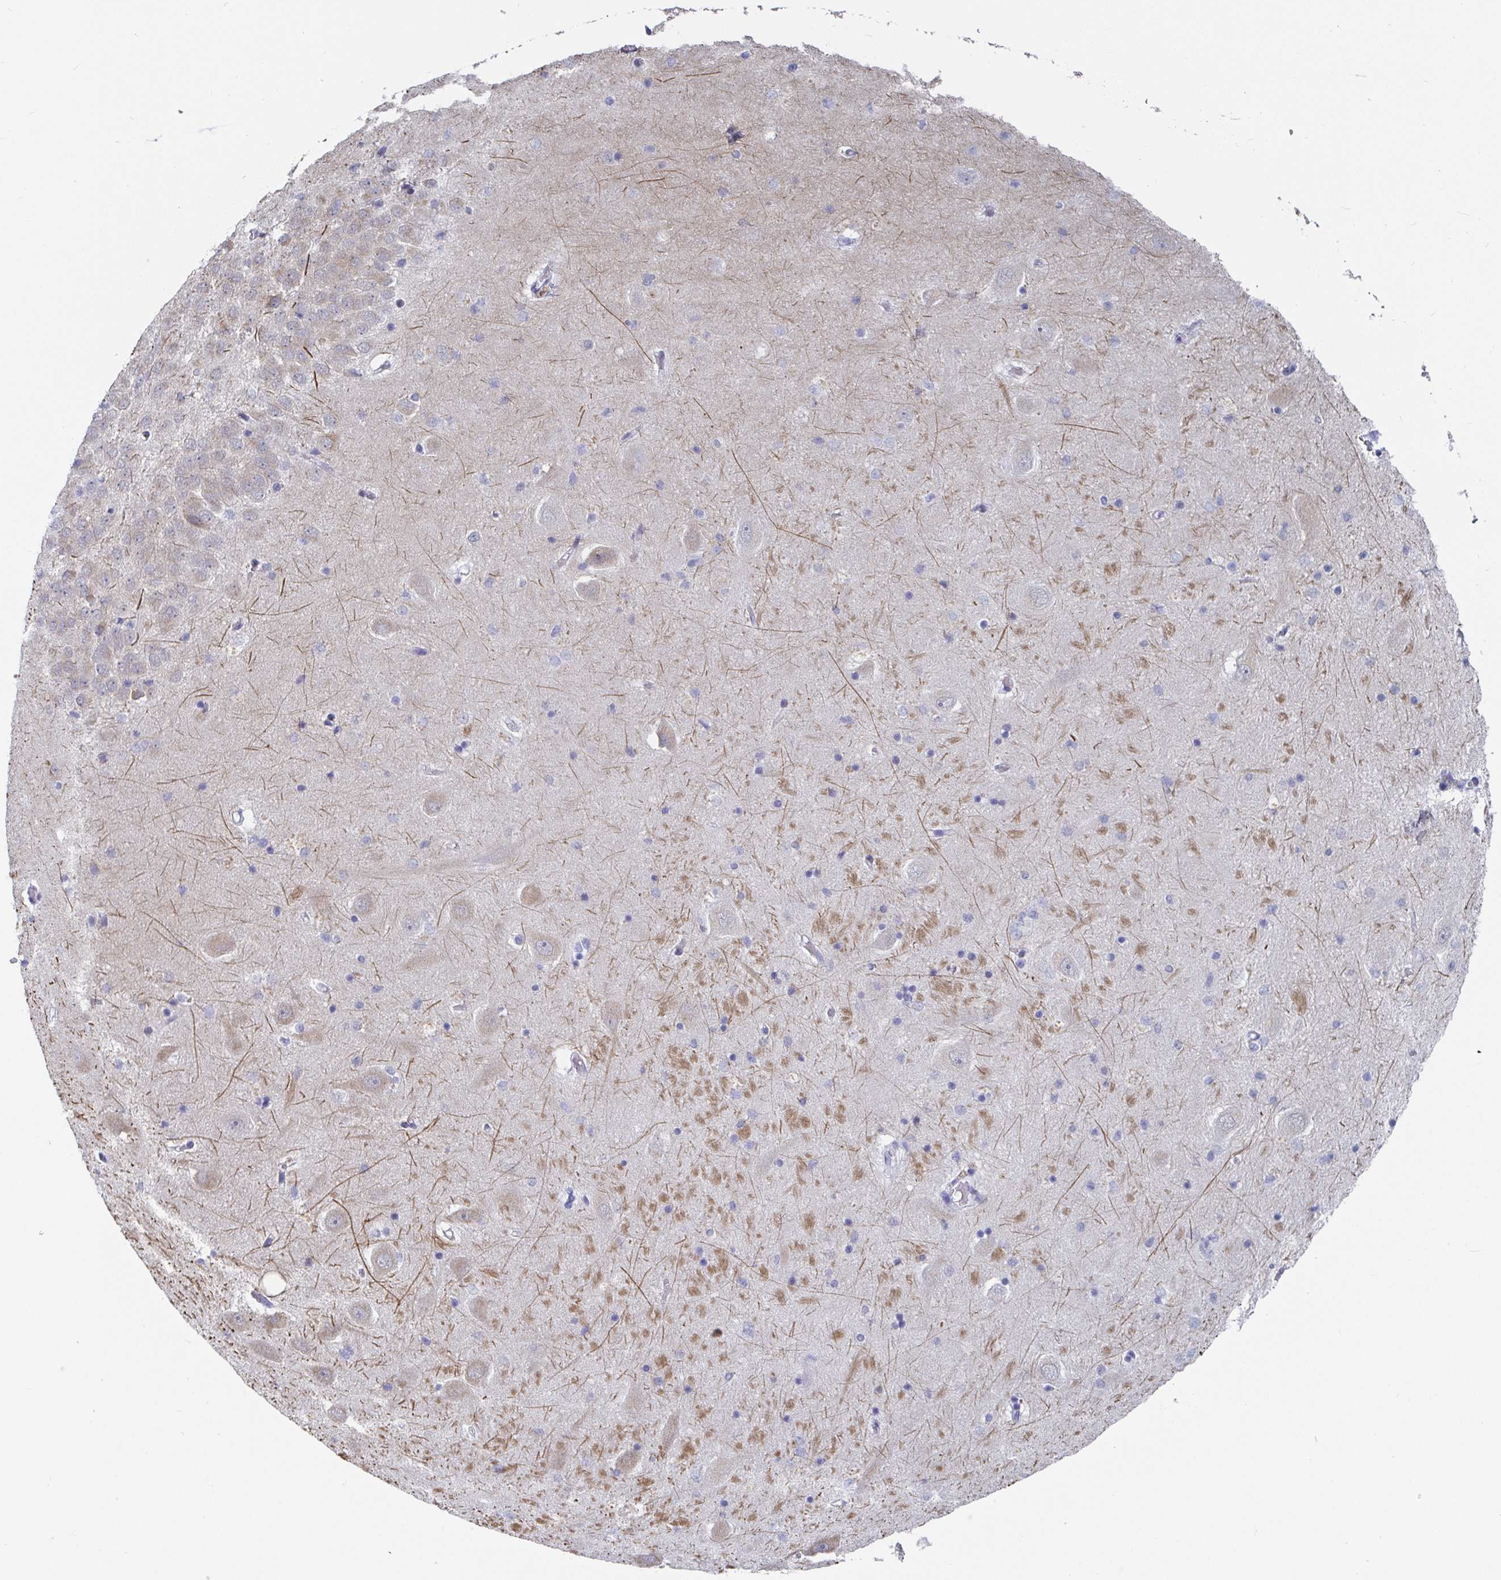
{"staining": {"intensity": "negative", "quantity": "none", "location": "none"}, "tissue": "hippocampus", "cell_type": "Glial cells", "image_type": "normal", "snomed": [{"axis": "morphology", "description": "Normal tissue, NOS"}, {"axis": "topography", "description": "Hippocampus"}], "caption": "IHC of normal hippocampus shows no positivity in glial cells.", "gene": "TAS2R39", "patient": {"sex": "male", "age": 58}}